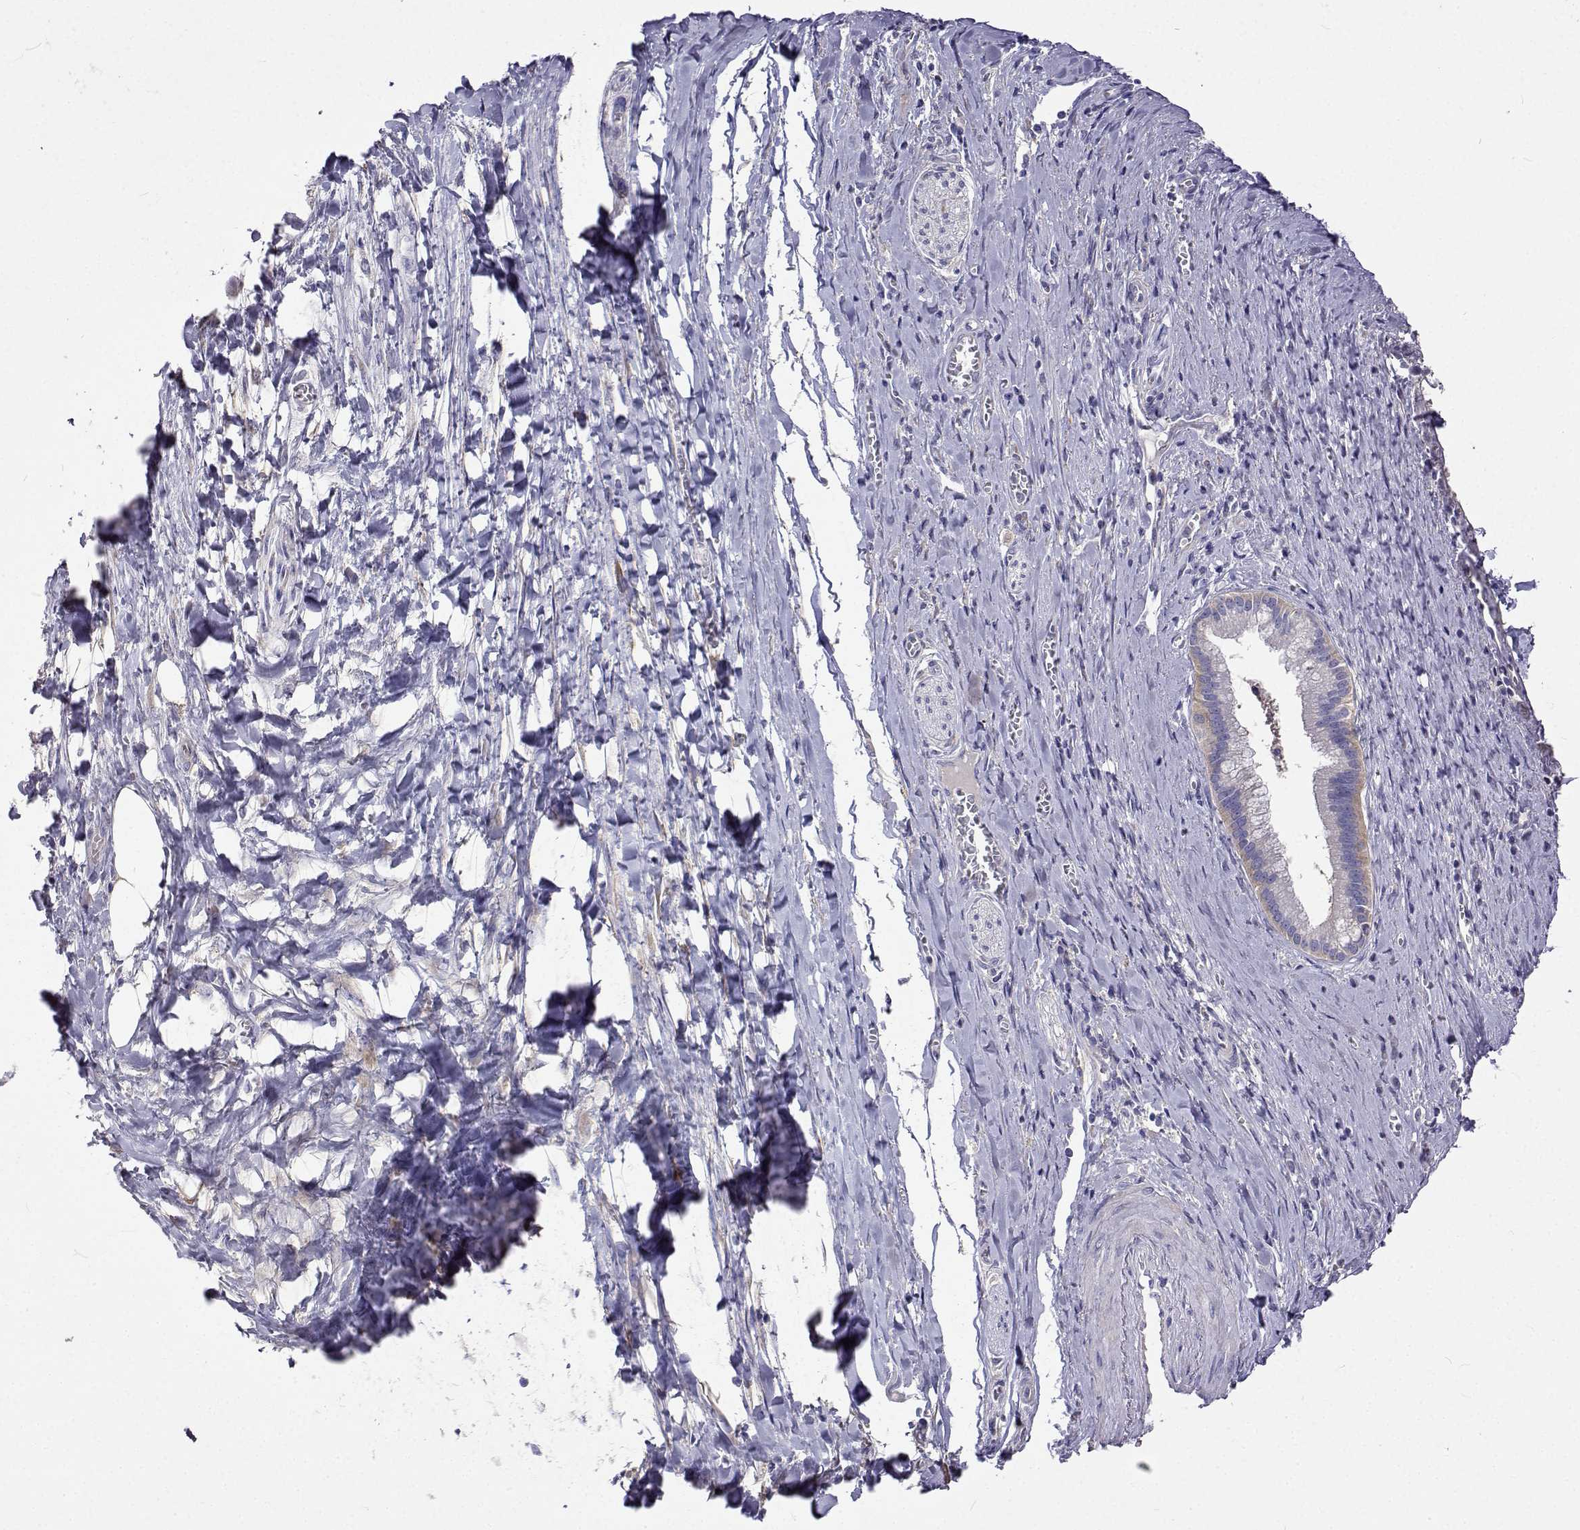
{"staining": {"intensity": "weak", "quantity": "<25%", "location": "cytoplasmic/membranous"}, "tissue": "pancreatic cancer", "cell_type": "Tumor cells", "image_type": "cancer", "snomed": [{"axis": "morphology", "description": "Normal tissue, NOS"}, {"axis": "morphology", "description": "Adenocarcinoma, NOS"}, {"axis": "topography", "description": "Lymph node"}, {"axis": "topography", "description": "Pancreas"}], "caption": "Tumor cells are negative for brown protein staining in pancreatic cancer (adenocarcinoma).", "gene": "LHFPL7", "patient": {"sex": "female", "age": 58}}